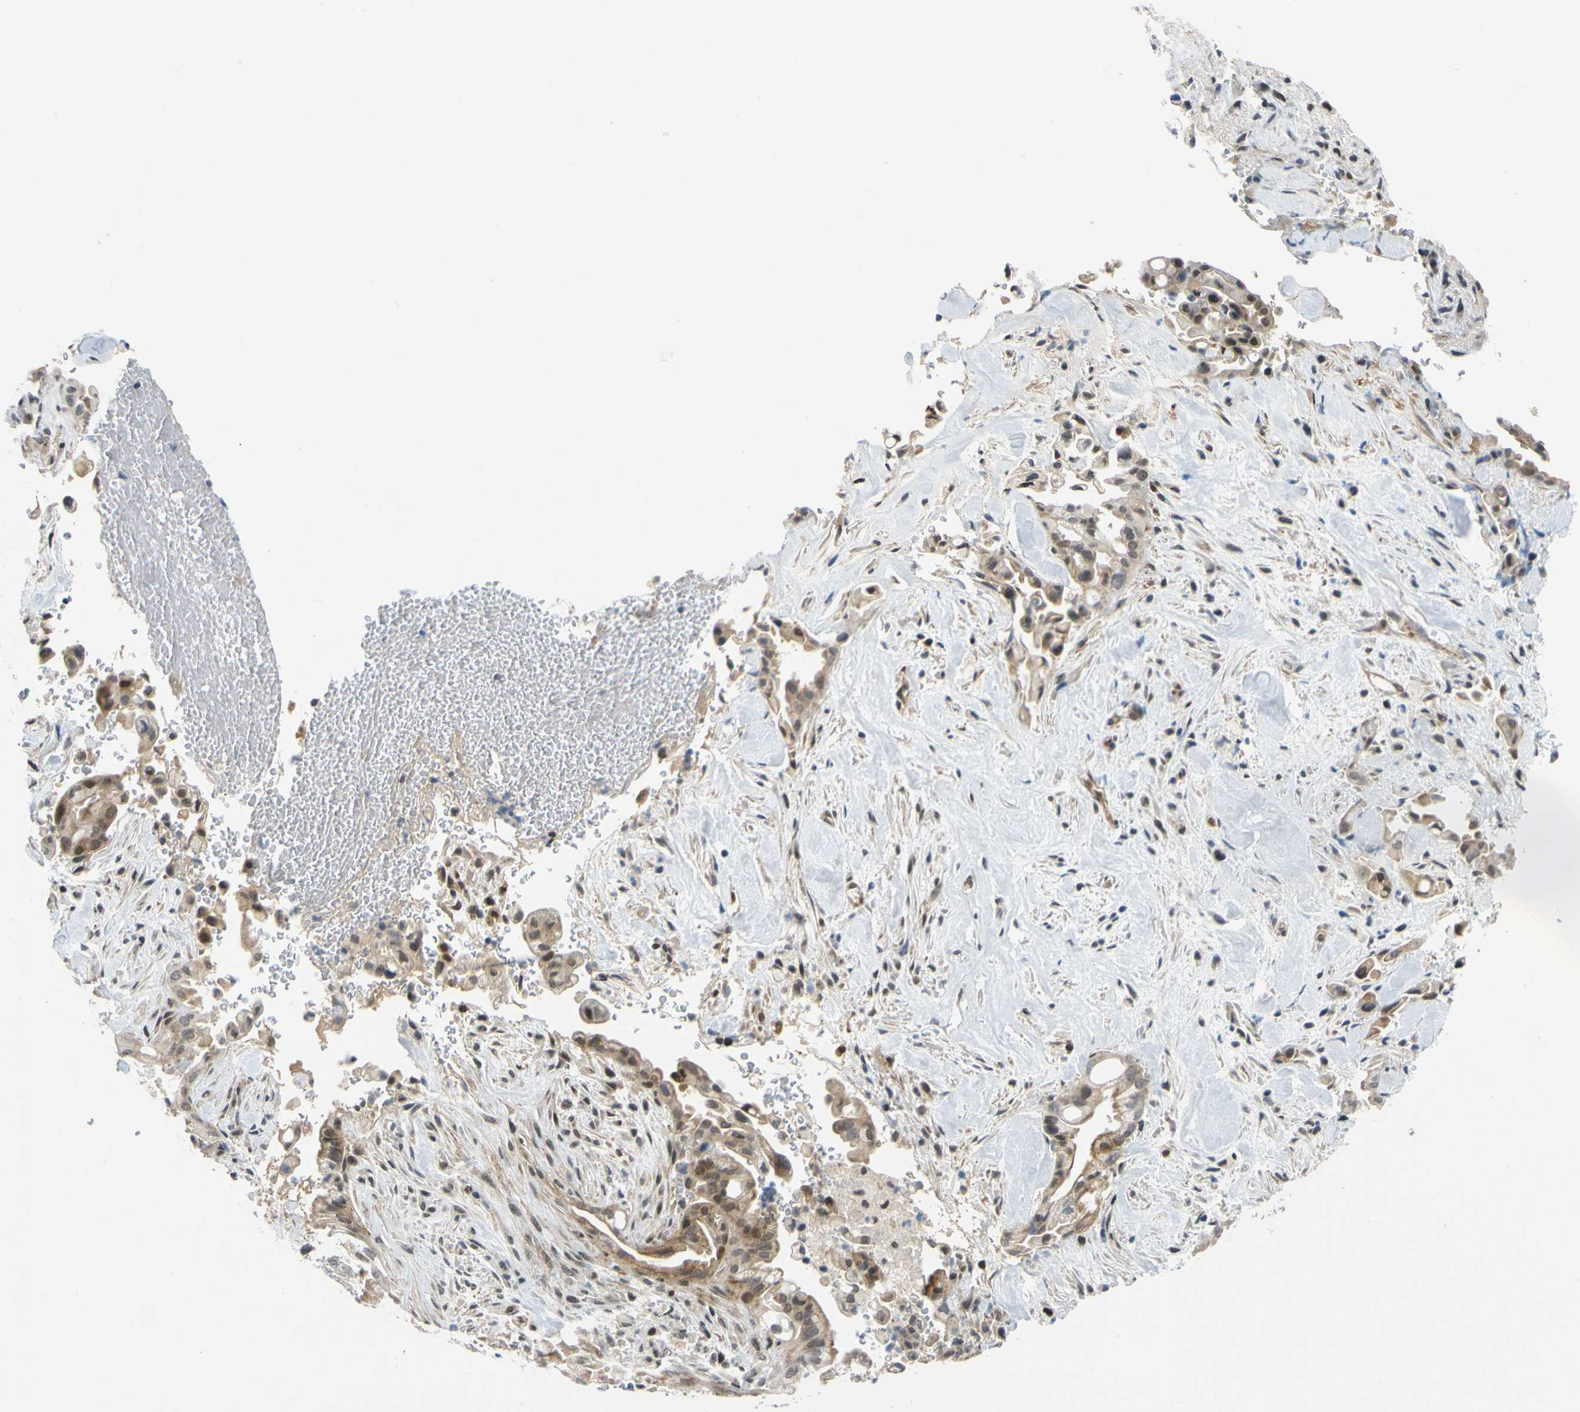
{"staining": {"intensity": "moderate", "quantity": "25%-75%", "location": "cytoplasmic/membranous"}, "tissue": "liver cancer", "cell_type": "Tumor cells", "image_type": "cancer", "snomed": [{"axis": "morphology", "description": "Cholangiocarcinoma"}, {"axis": "topography", "description": "Liver"}], "caption": "High-magnification brightfield microscopy of liver cancer (cholangiocarcinoma) stained with DAB (3,3'-diaminobenzidine) (brown) and counterstained with hematoxylin (blue). tumor cells exhibit moderate cytoplasmic/membranous staining is present in approximately25%-75% of cells.", "gene": "POGZ", "patient": {"sex": "female", "age": 68}}